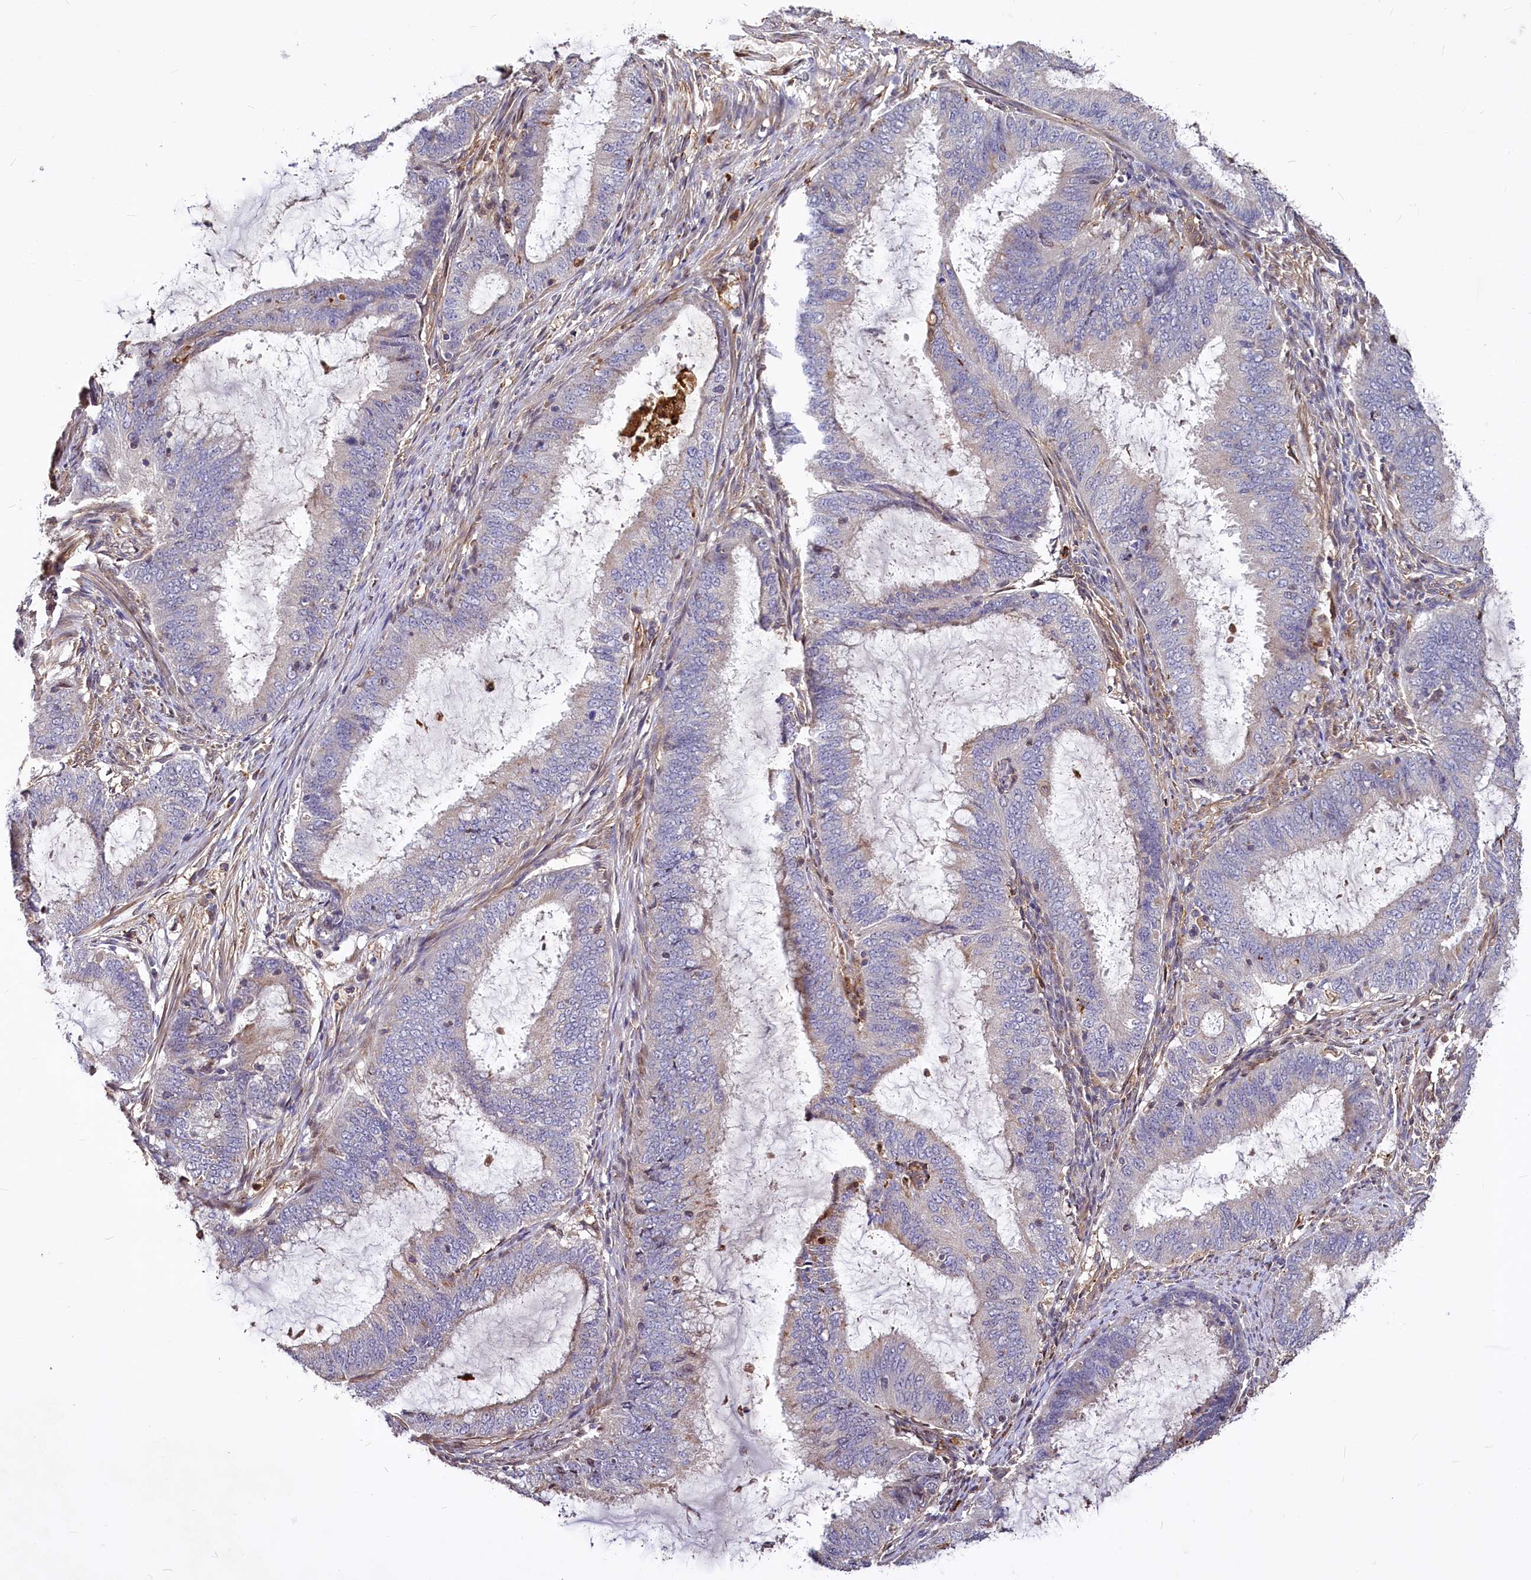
{"staining": {"intensity": "weak", "quantity": "<25%", "location": "cytoplasmic/membranous"}, "tissue": "endometrial cancer", "cell_type": "Tumor cells", "image_type": "cancer", "snomed": [{"axis": "morphology", "description": "Adenocarcinoma, NOS"}, {"axis": "topography", "description": "Endometrium"}], "caption": "The micrograph demonstrates no staining of tumor cells in adenocarcinoma (endometrial).", "gene": "ATG101", "patient": {"sex": "female", "age": 51}}